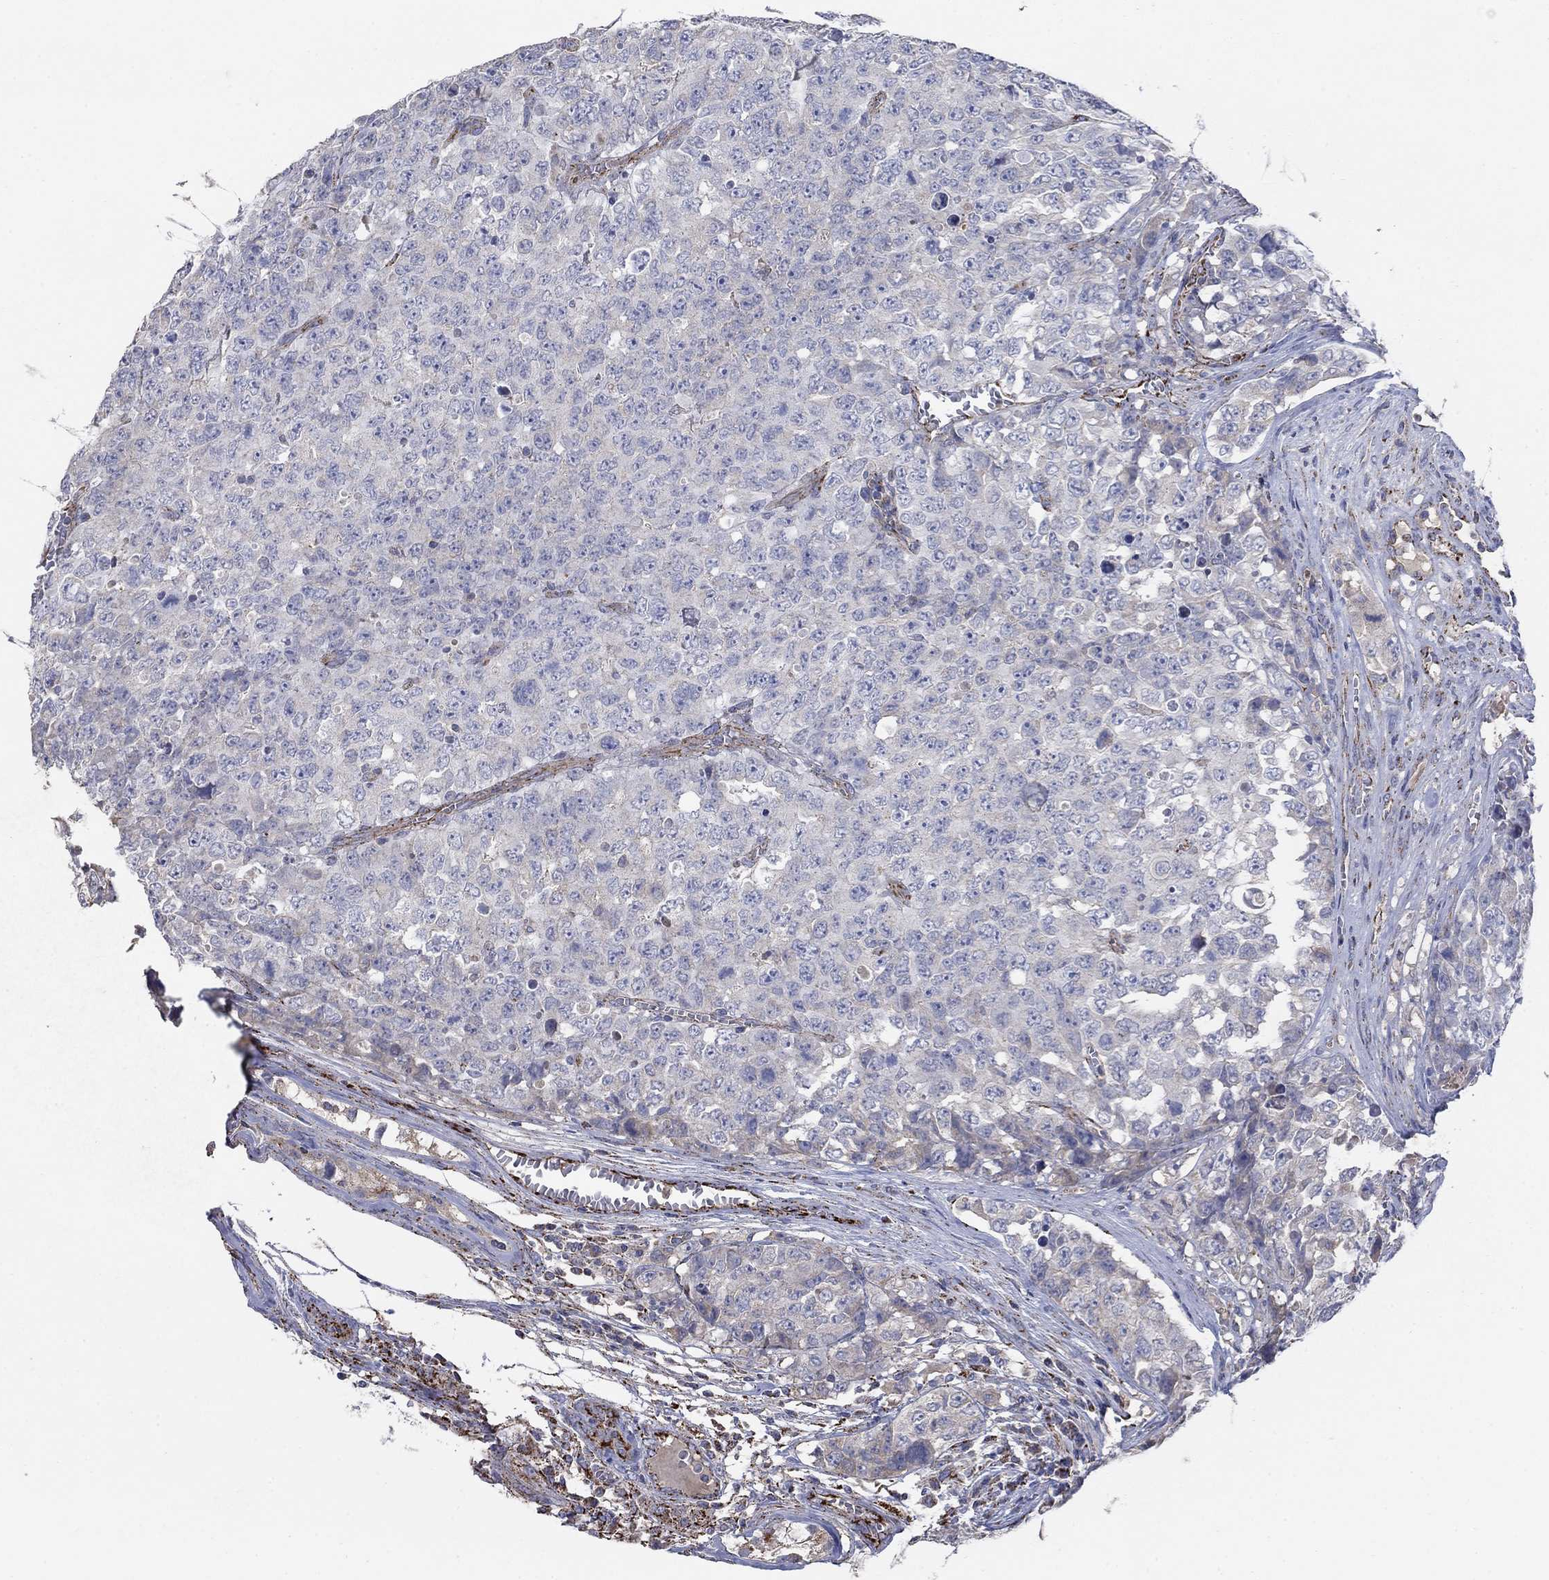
{"staining": {"intensity": "negative", "quantity": "none", "location": "none"}, "tissue": "testis cancer", "cell_type": "Tumor cells", "image_type": "cancer", "snomed": [{"axis": "morphology", "description": "Carcinoma, Embryonal, NOS"}, {"axis": "topography", "description": "Testis"}], "caption": "The photomicrograph shows no significant staining in tumor cells of testis embryonal carcinoma.", "gene": "PNPLA2", "patient": {"sex": "male", "age": 23}}